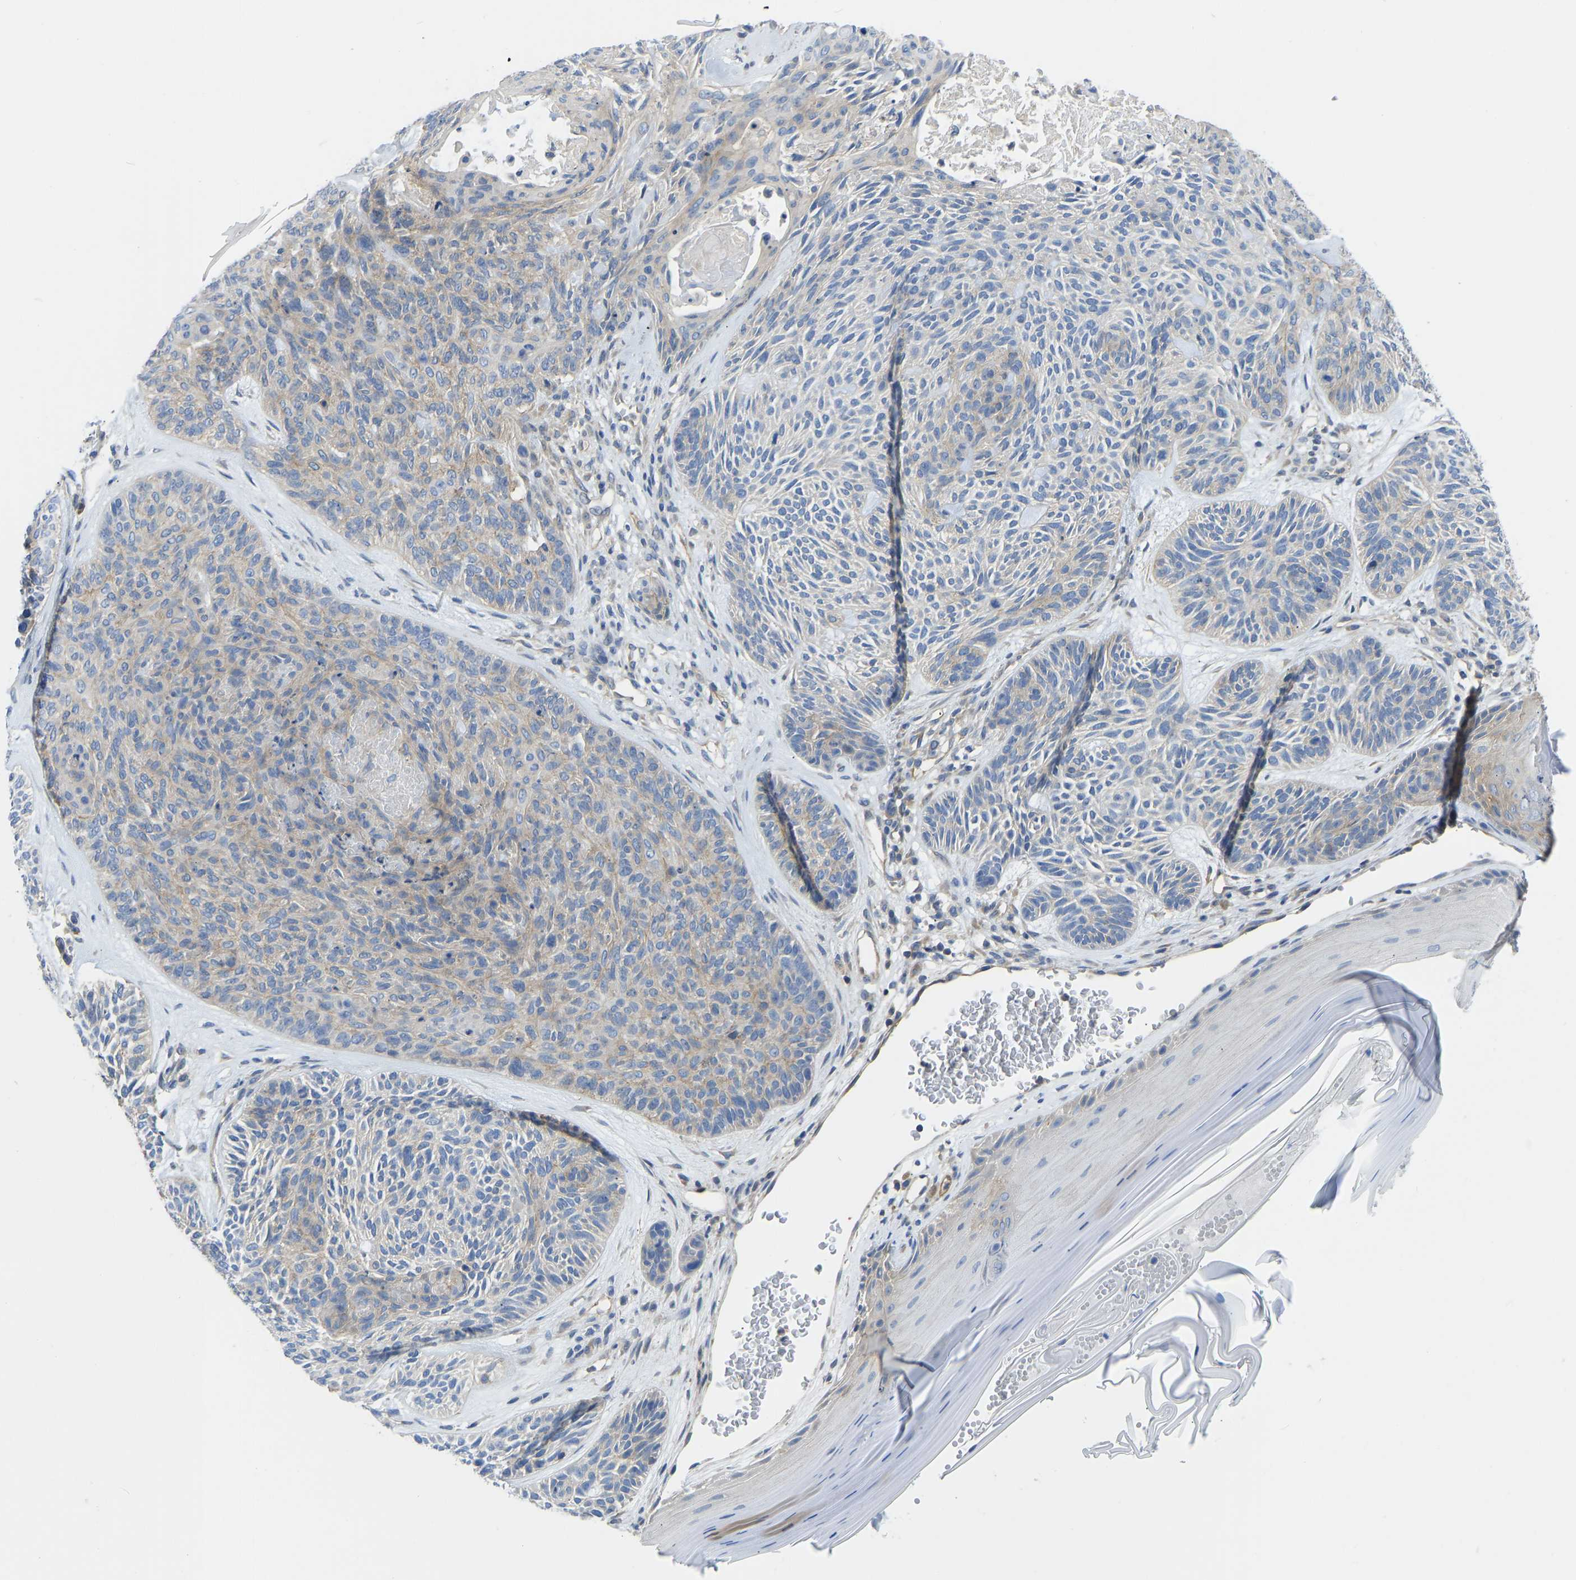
{"staining": {"intensity": "weak", "quantity": "<25%", "location": "cytoplasmic/membranous"}, "tissue": "skin cancer", "cell_type": "Tumor cells", "image_type": "cancer", "snomed": [{"axis": "morphology", "description": "Basal cell carcinoma"}, {"axis": "topography", "description": "Skin"}], "caption": "Tumor cells show no significant staining in basal cell carcinoma (skin). (DAB (3,3'-diaminobenzidine) immunohistochemistry visualized using brightfield microscopy, high magnification).", "gene": "PPP3CA", "patient": {"sex": "male", "age": 55}}